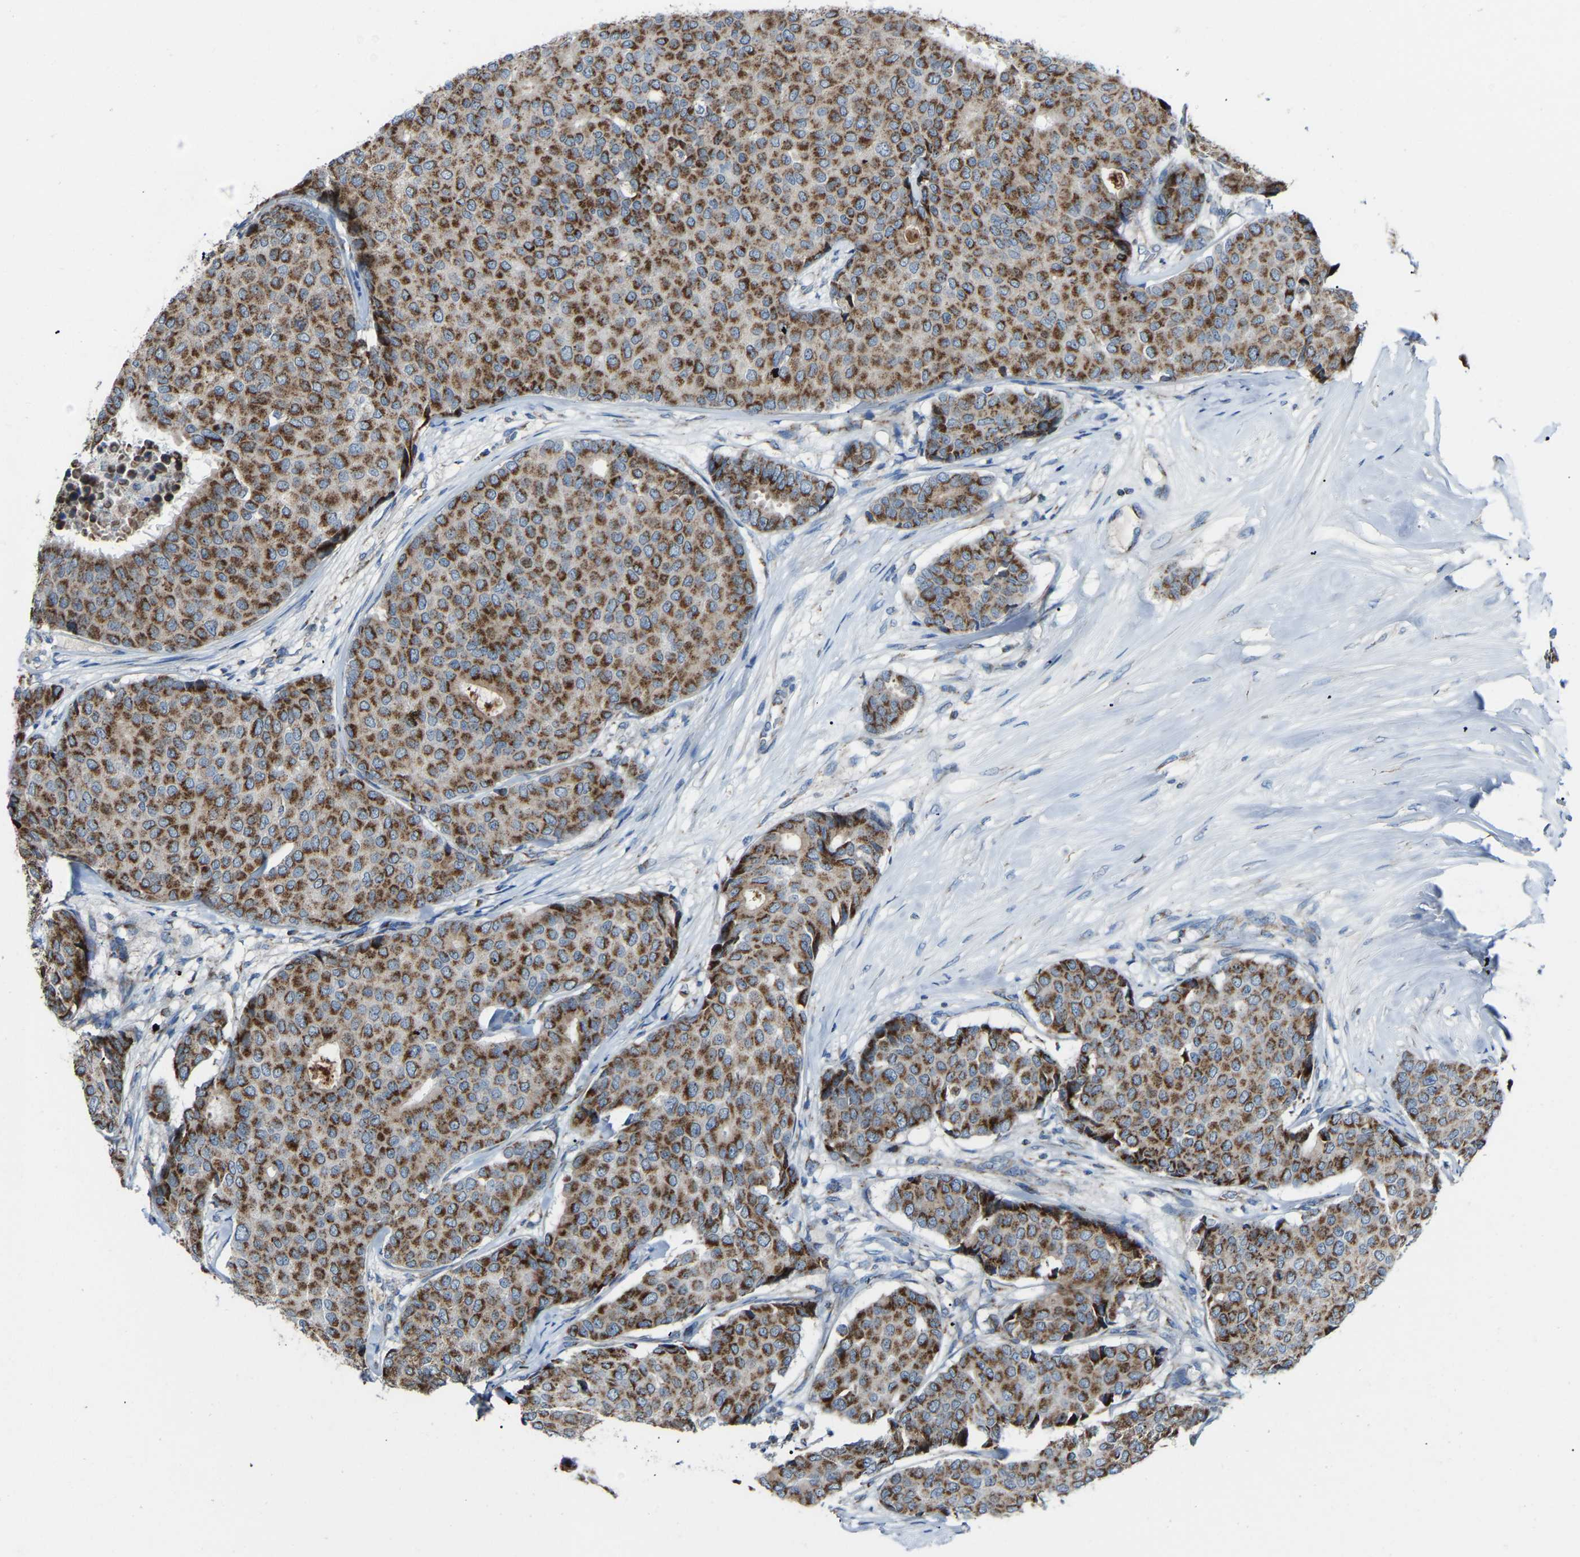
{"staining": {"intensity": "moderate", "quantity": ">75%", "location": "cytoplasmic/membranous"}, "tissue": "breast cancer", "cell_type": "Tumor cells", "image_type": "cancer", "snomed": [{"axis": "morphology", "description": "Duct carcinoma"}, {"axis": "topography", "description": "Breast"}], "caption": "Breast intraductal carcinoma stained for a protein (brown) displays moderate cytoplasmic/membranous positive expression in approximately >75% of tumor cells.", "gene": "CANT1", "patient": {"sex": "female", "age": 75}}